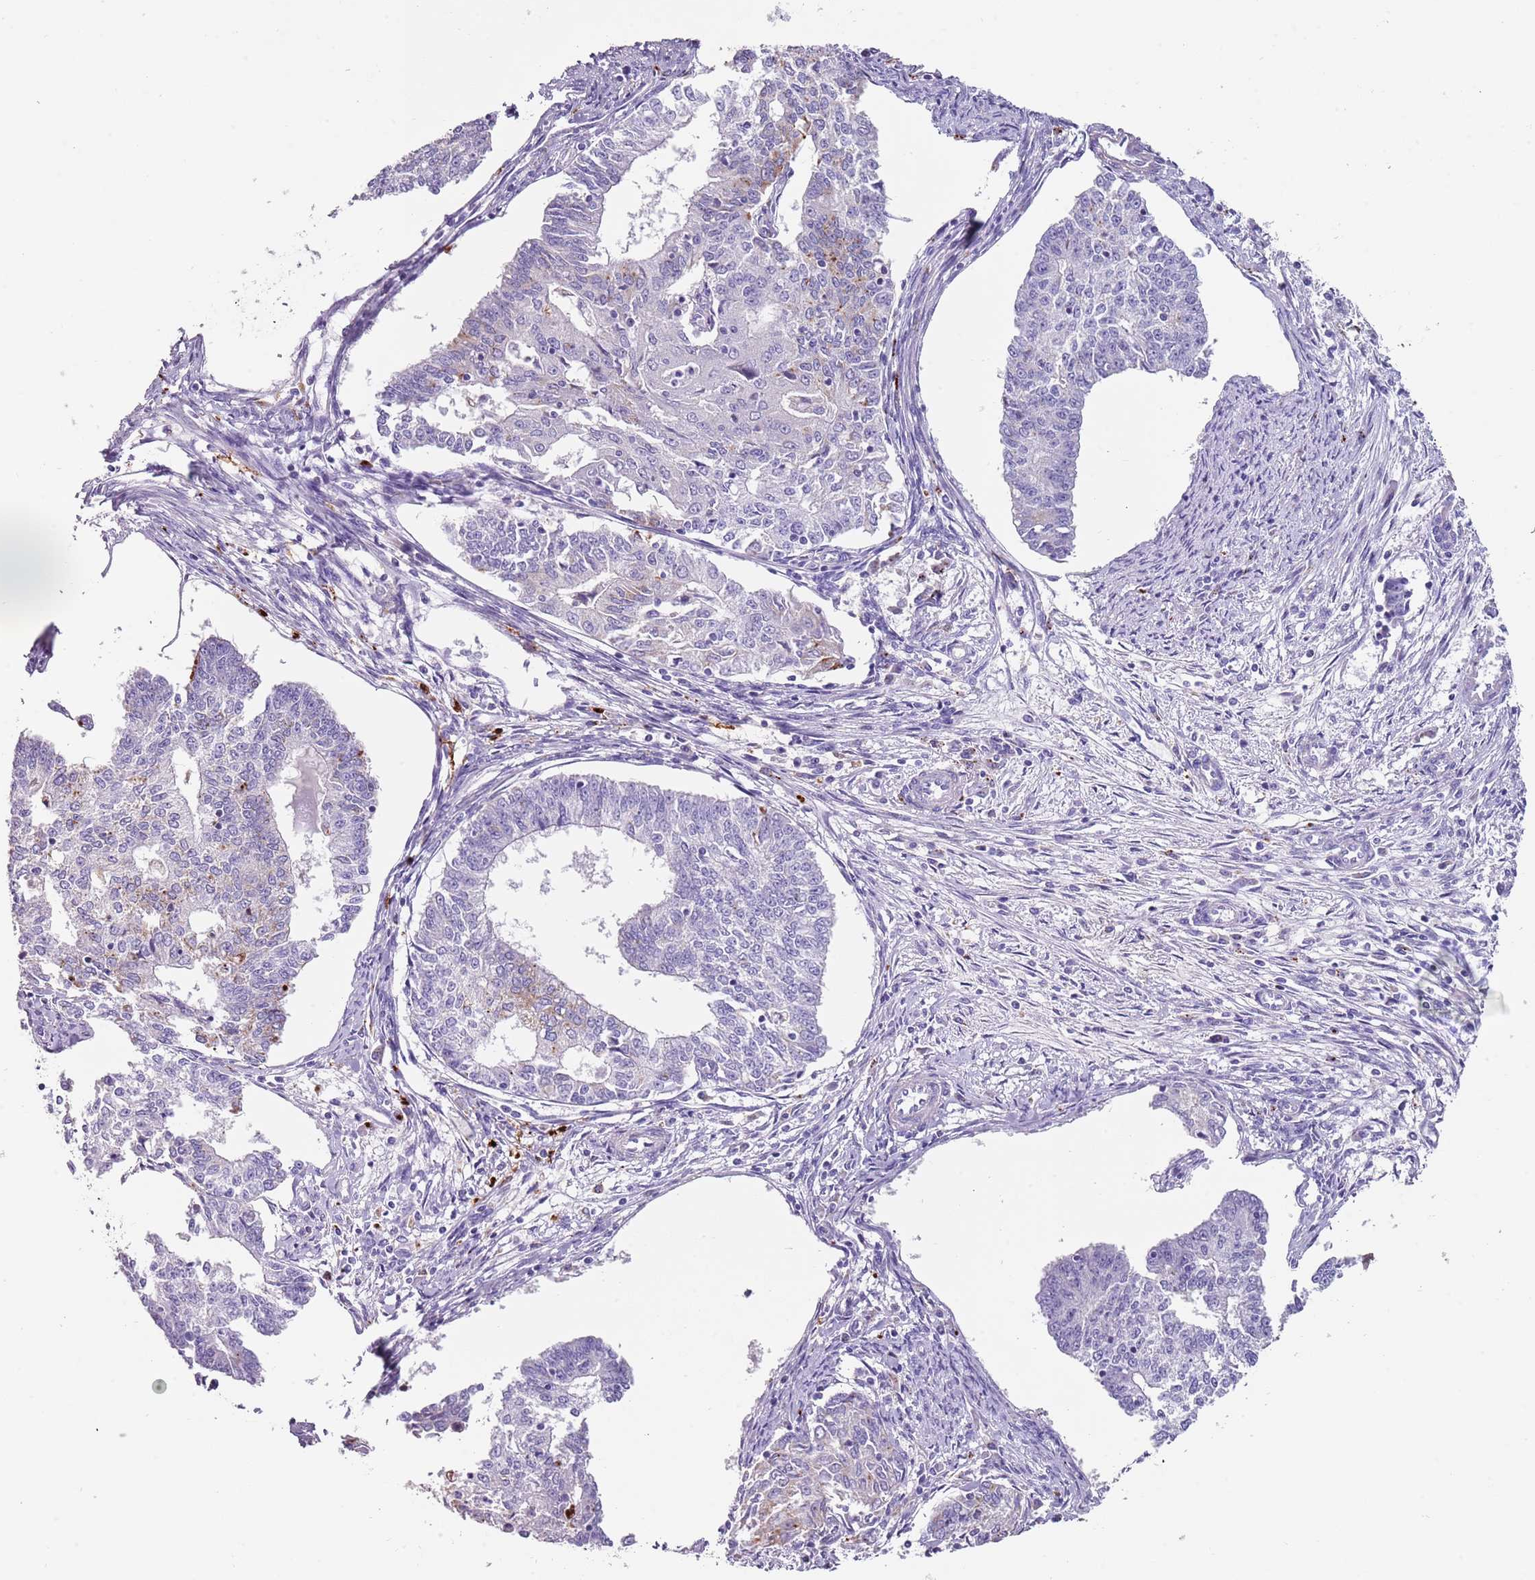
{"staining": {"intensity": "negative", "quantity": "none", "location": "none"}, "tissue": "endometrial cancer", "cell_type": "Tumor cells", "image_type": "cancer", "snomed": [{"axis": "morphology", "description": "Adenocarcinoma, NOS"}, {"axis": "topography", "description": "Endometrium"}], "caption": "Protein analysis of endometrial adenocarcinoma demonstrates no significant staining in tumor cells.", "gene": "LRRN3", "patient": {"sex": "female", "age": 56}}